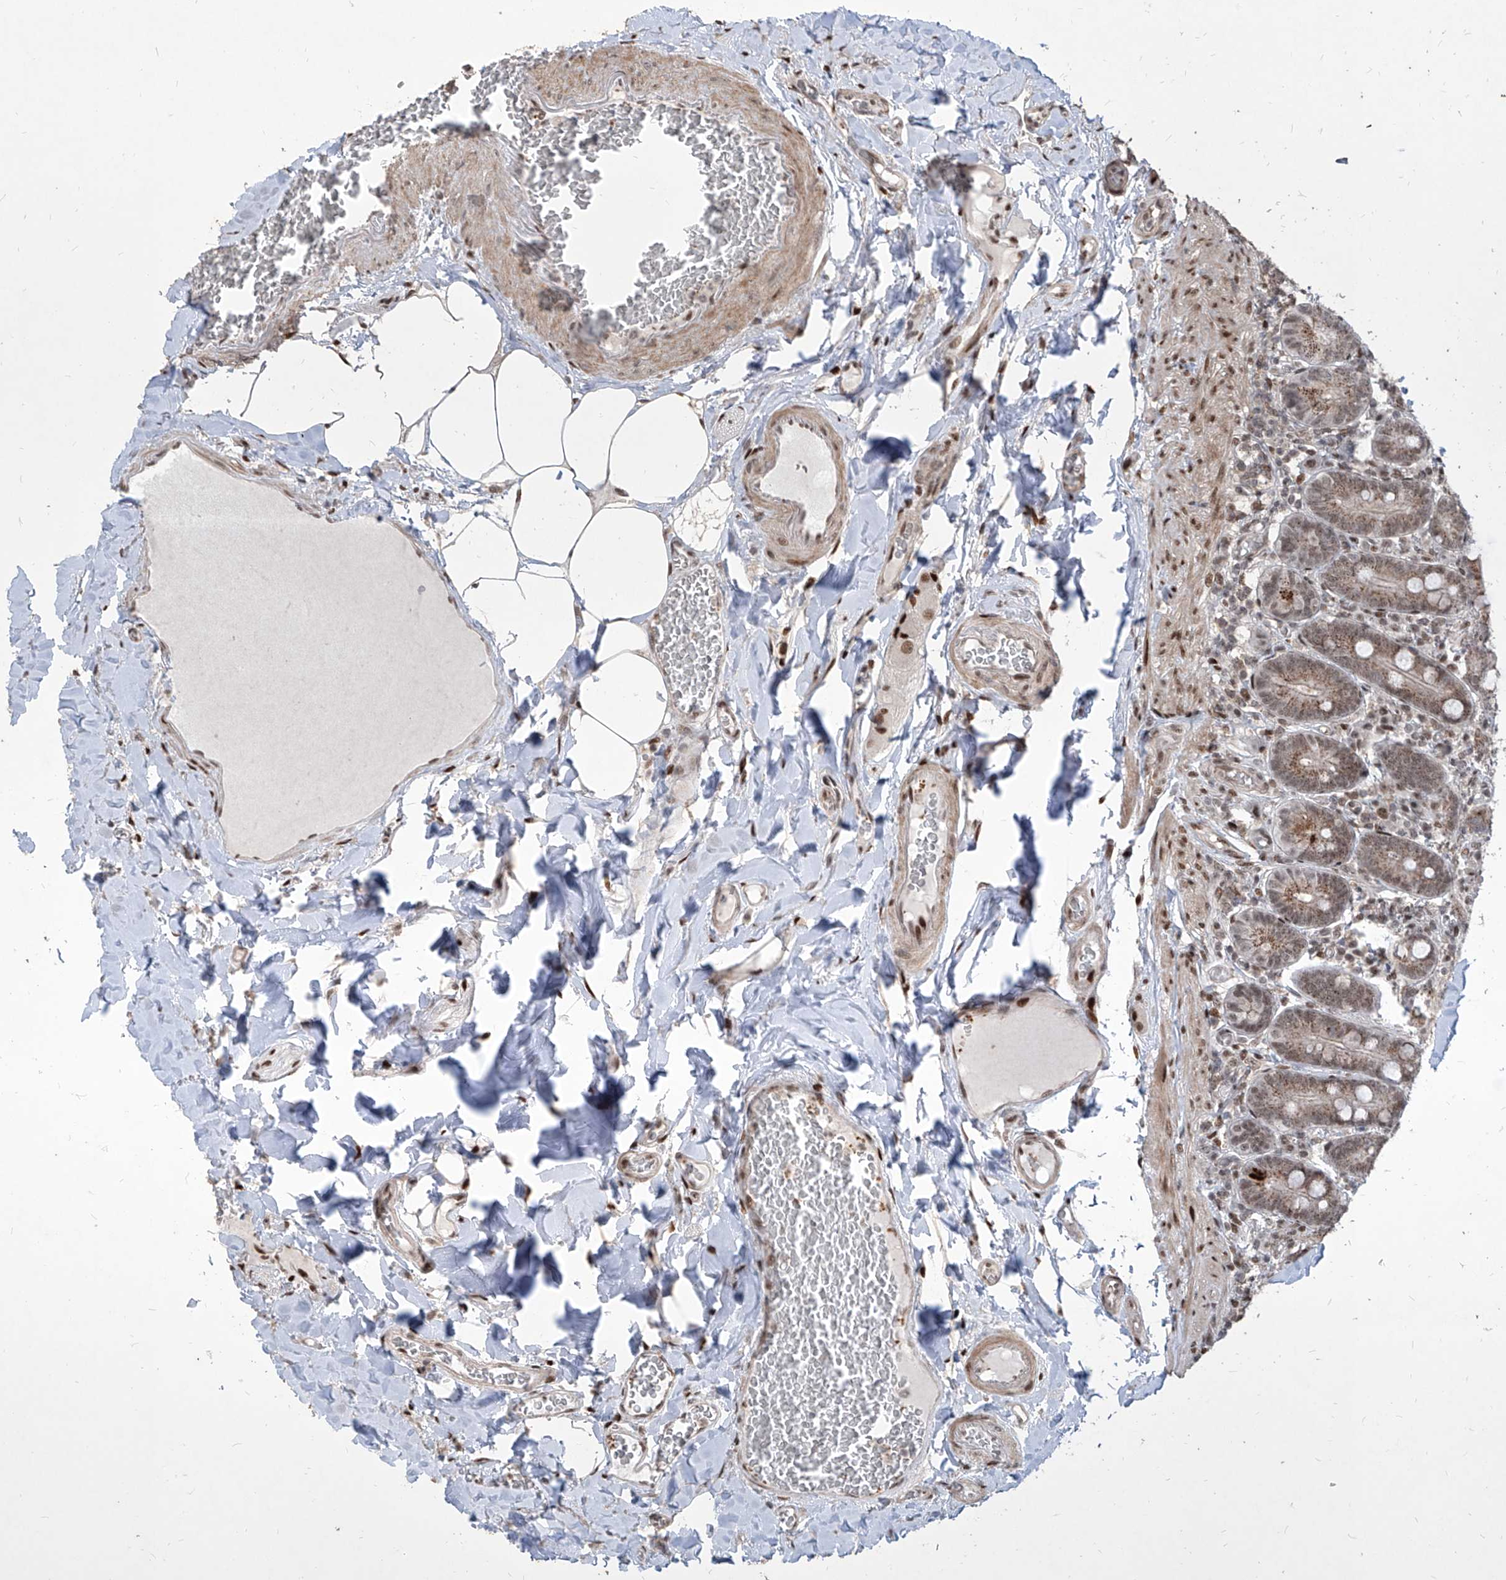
{"staining": {"intensity": "moderate", "quantity": ">75%", "location": "cytoplasmic/membranous,nuclear"}, "tissue": "duodenum", "cell_type": "Glandular cells", "image_type": "normal", "snomed": [{"axis": "morphology", "description": "Normal tissue, NOS"}, {"axis": "topography", "description": "Duodenum"}], "caption": "Glandular cells demonstrate medium levels of moderate cytoplasmic/membranous,nuclear staining in approximately >75% of cells in unremarkable duodenum. (DAB IHC with brightfield microscopy, high magnification).", "gene": "IRF2", "patient": {"sex": "female", "age": 62}}